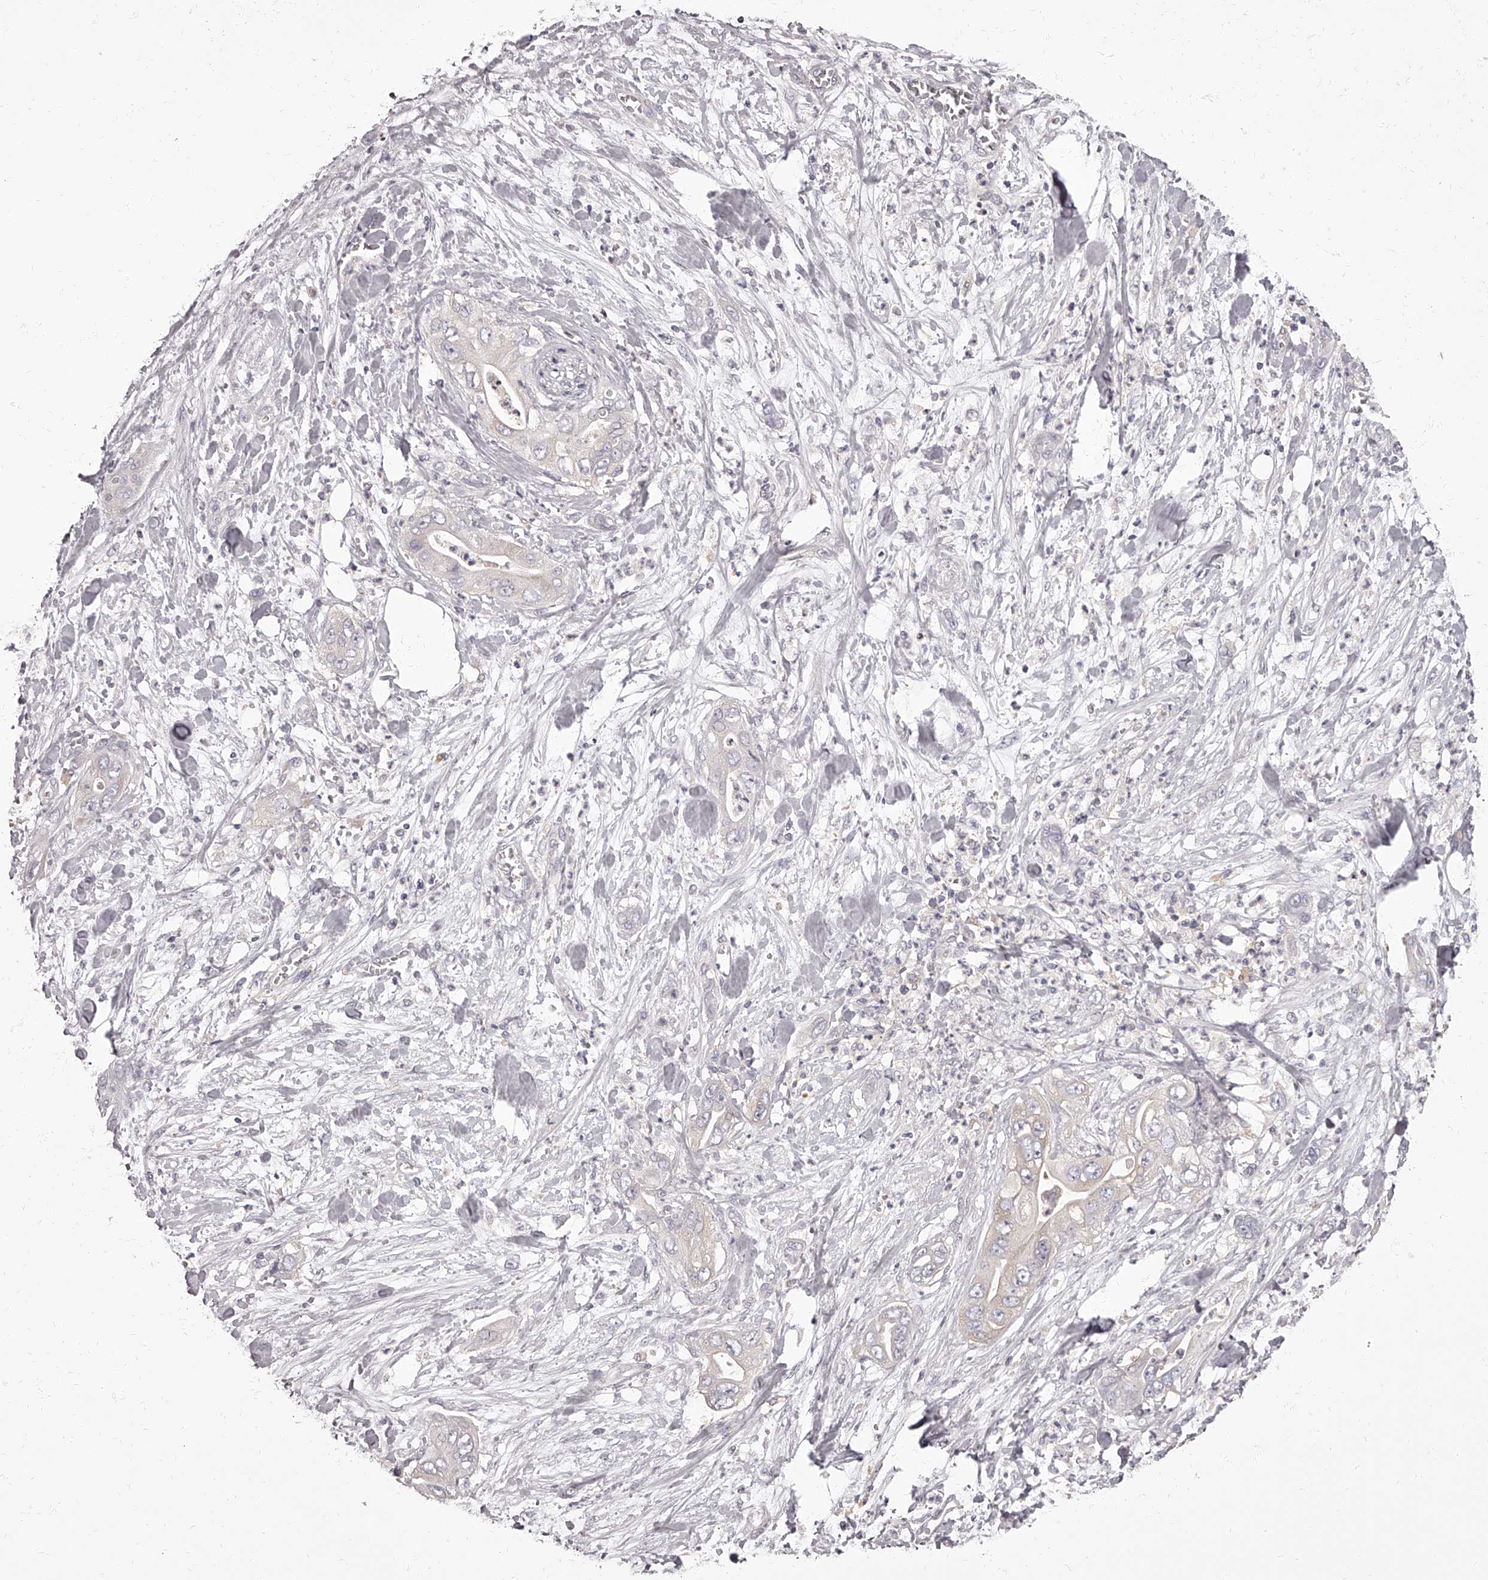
{"staining": {"intensity": "negative", "quantity": "none", "location": "none"}, "tissue": "pancreatic cancer", "cell_type": "Tumor cells", "image_type": "cancer", "snomed": [{"axis": "morphology", "description": "Adenocarcinoma, NOS"}, {"axis": "topography", "description": "Pancreas"}], "caption": "Immunohistochemistry of human adenocarcinoma (pancreatic) reveals no staining in tumor cells.", "gene": "APEH", "patient": {"sex": "female", "age": 78}}